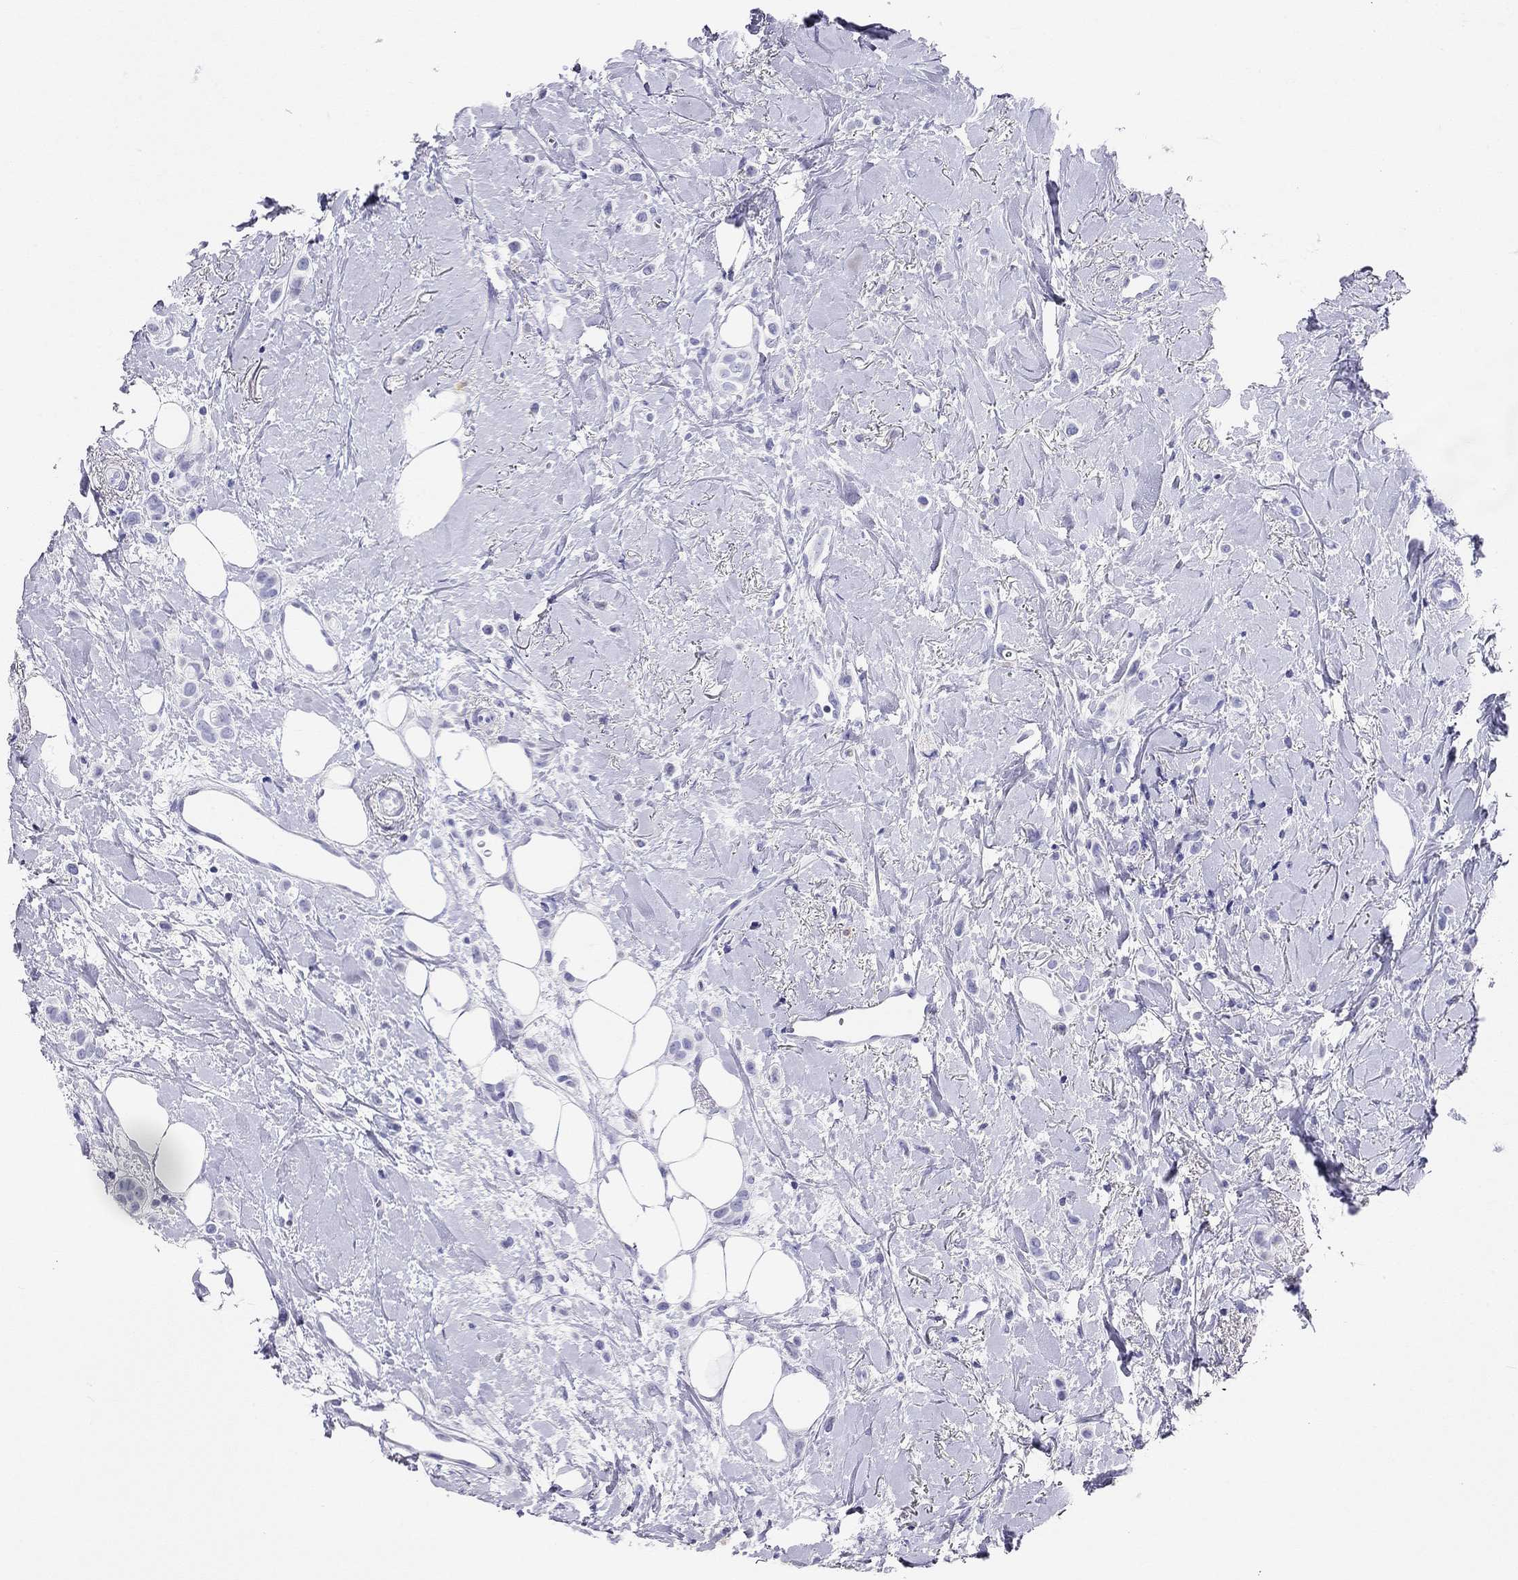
{"staining": {"intensity": "negative", "quantity": "none", "location": "none"}, "tissue": "breast cancer", "cell_type": "Tumor cells", "image_type": "cancer", "snomed": [{"axis": "morphology", "description": "Lobular carcinoma"}, {"axis": "topography", "description": "Breast"}], "caption": "Immunohistochemical staining of human lobular carcinoma (breast) displays no significant staining in tumor cells.", "gene": "DPY19L2", "patient": {"sex": "female", "age": 66}}